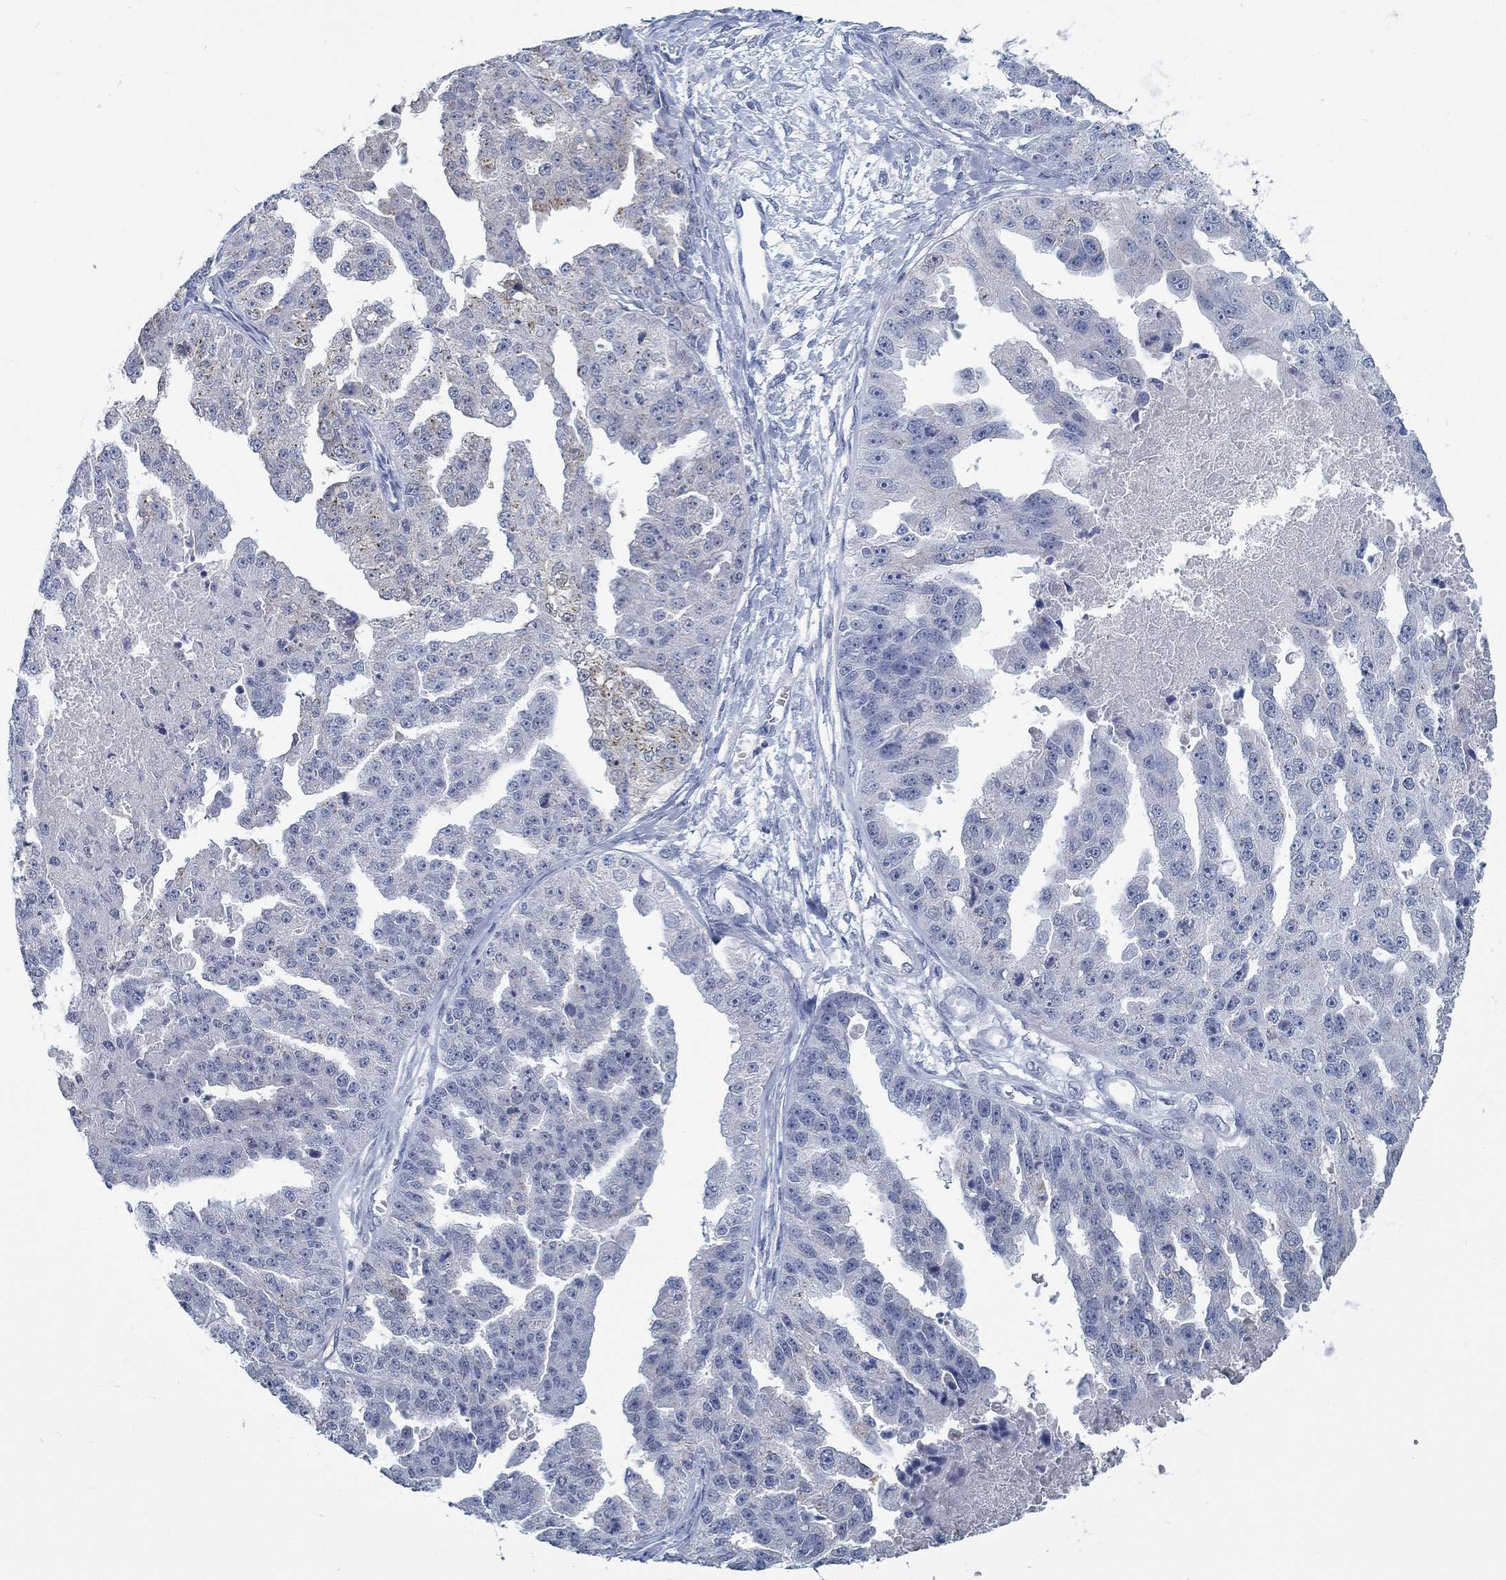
{"staining": {"intensity": "moderate", "quantity": "<25%", "location": "cytoplasmic/membranous"}, "tissue": "ovarian cancer", "cell_type": "Tumor cells", "image_type": "cancer", "snomed": [{"axis": "morphology", "description": "Cystadenocarcinoma, serous, NOS"}, {"axis": "topography", "description": "Ovary"}], "caption": "Protein expression analysis of human serous cystadenocarcinoma (ovarian) reveals moderate cytoplasmic/membranous expression in about <25% of tumor cells.", "gene": "TEKT4", "patient": {"sex": "female", "age": 58}}